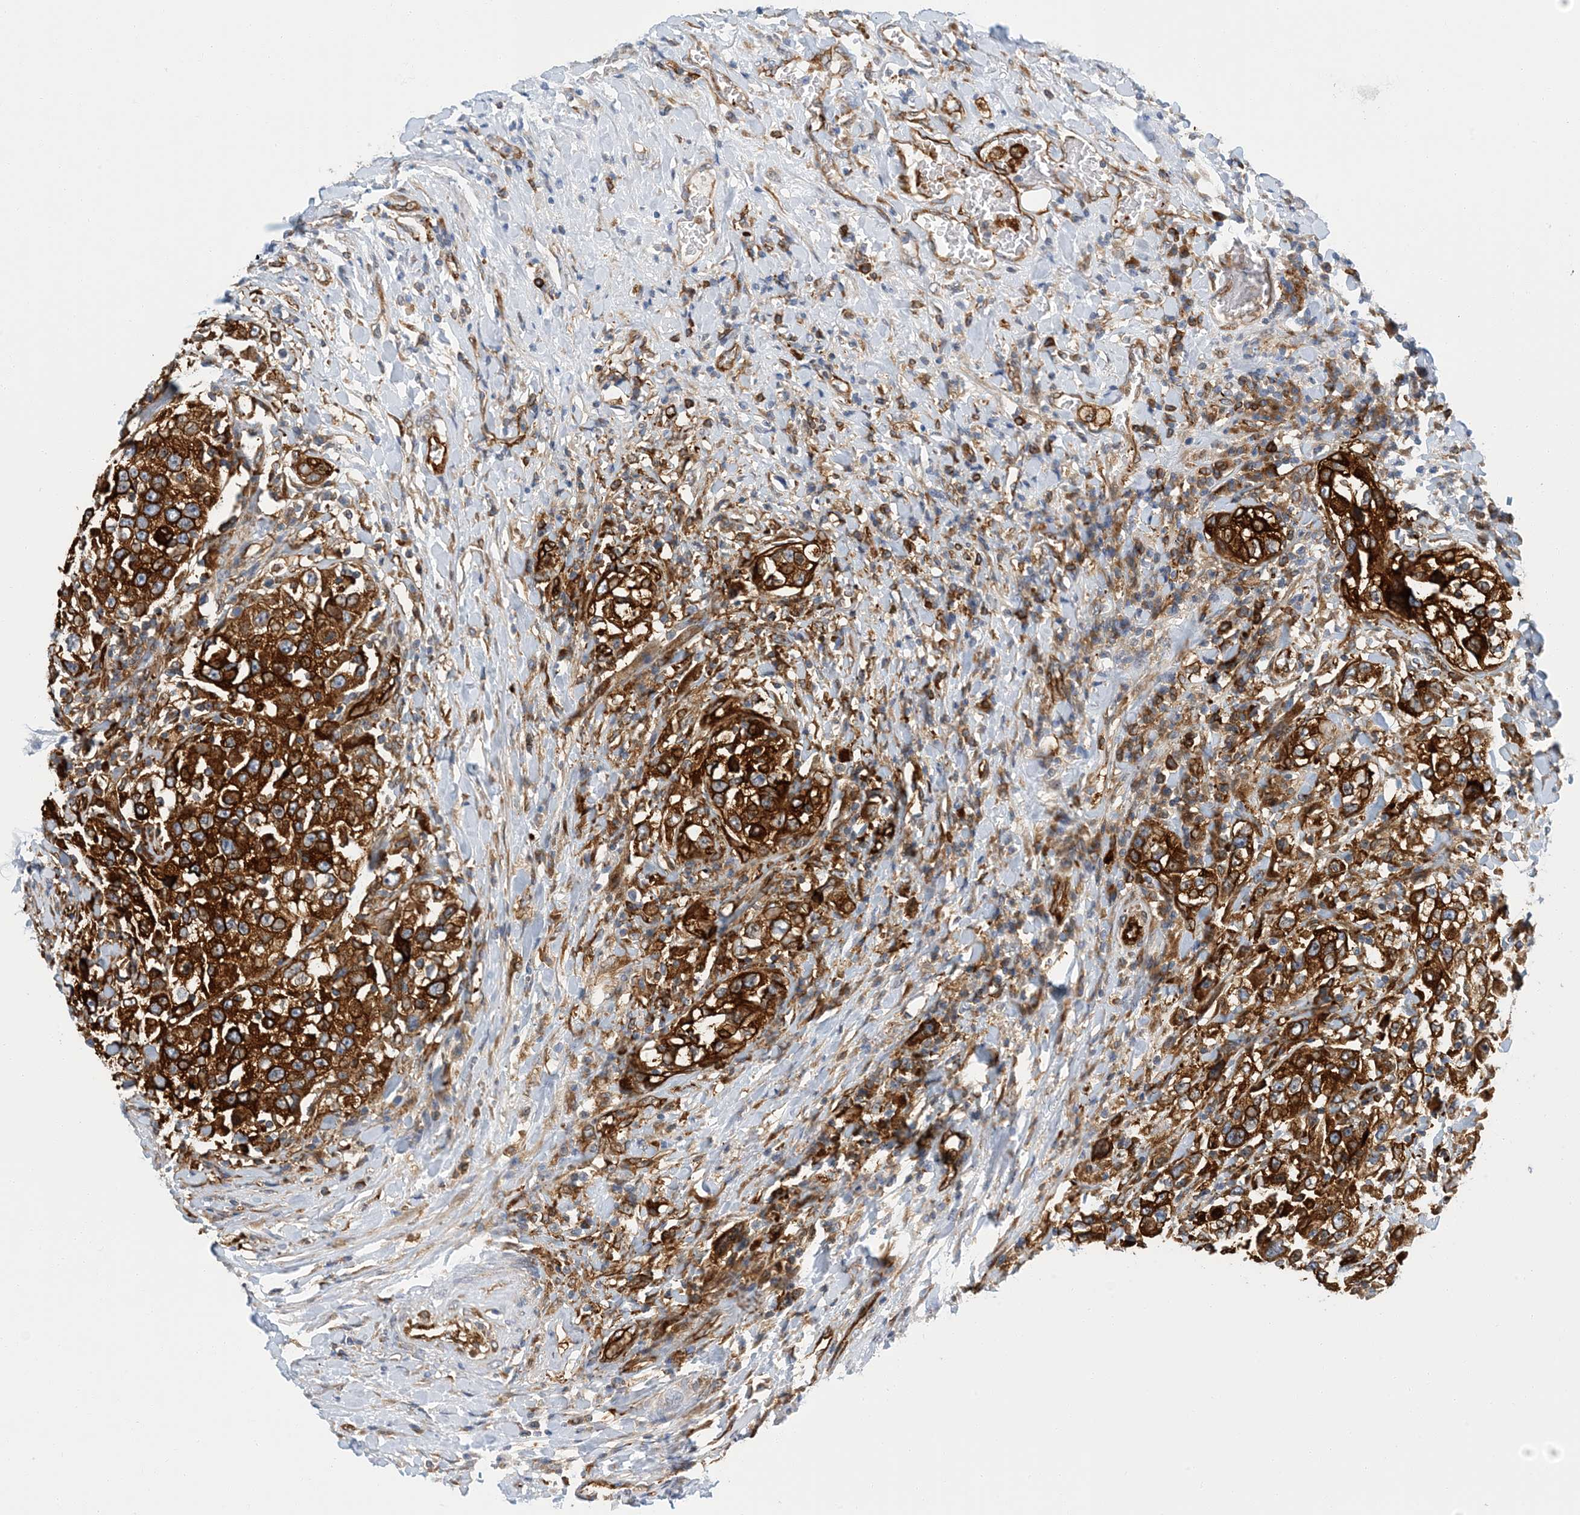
{"staining": {"intensity": "strong", "quantity": ">75%", "location": "cytoplasmic/membranous"}, "tissue": "urothelial cancer", "cell_type": "Tumor cells", "image_type": "cancer", "snomed": [{"axis": "morphology", "description": "Urothelial carcinoma, High grade"}, {"axis": "topography", "description": "Urinary bladder"}], "caption": "This is an image of immunohistochemistry (IHC) staining of urothelial carcinoma (high-grade), which shows strong positivity in the cytoplasmic/membranous of tumor cells.", "gene": "PCDHA2", "patient": {"sex": "female", "age": 80}}